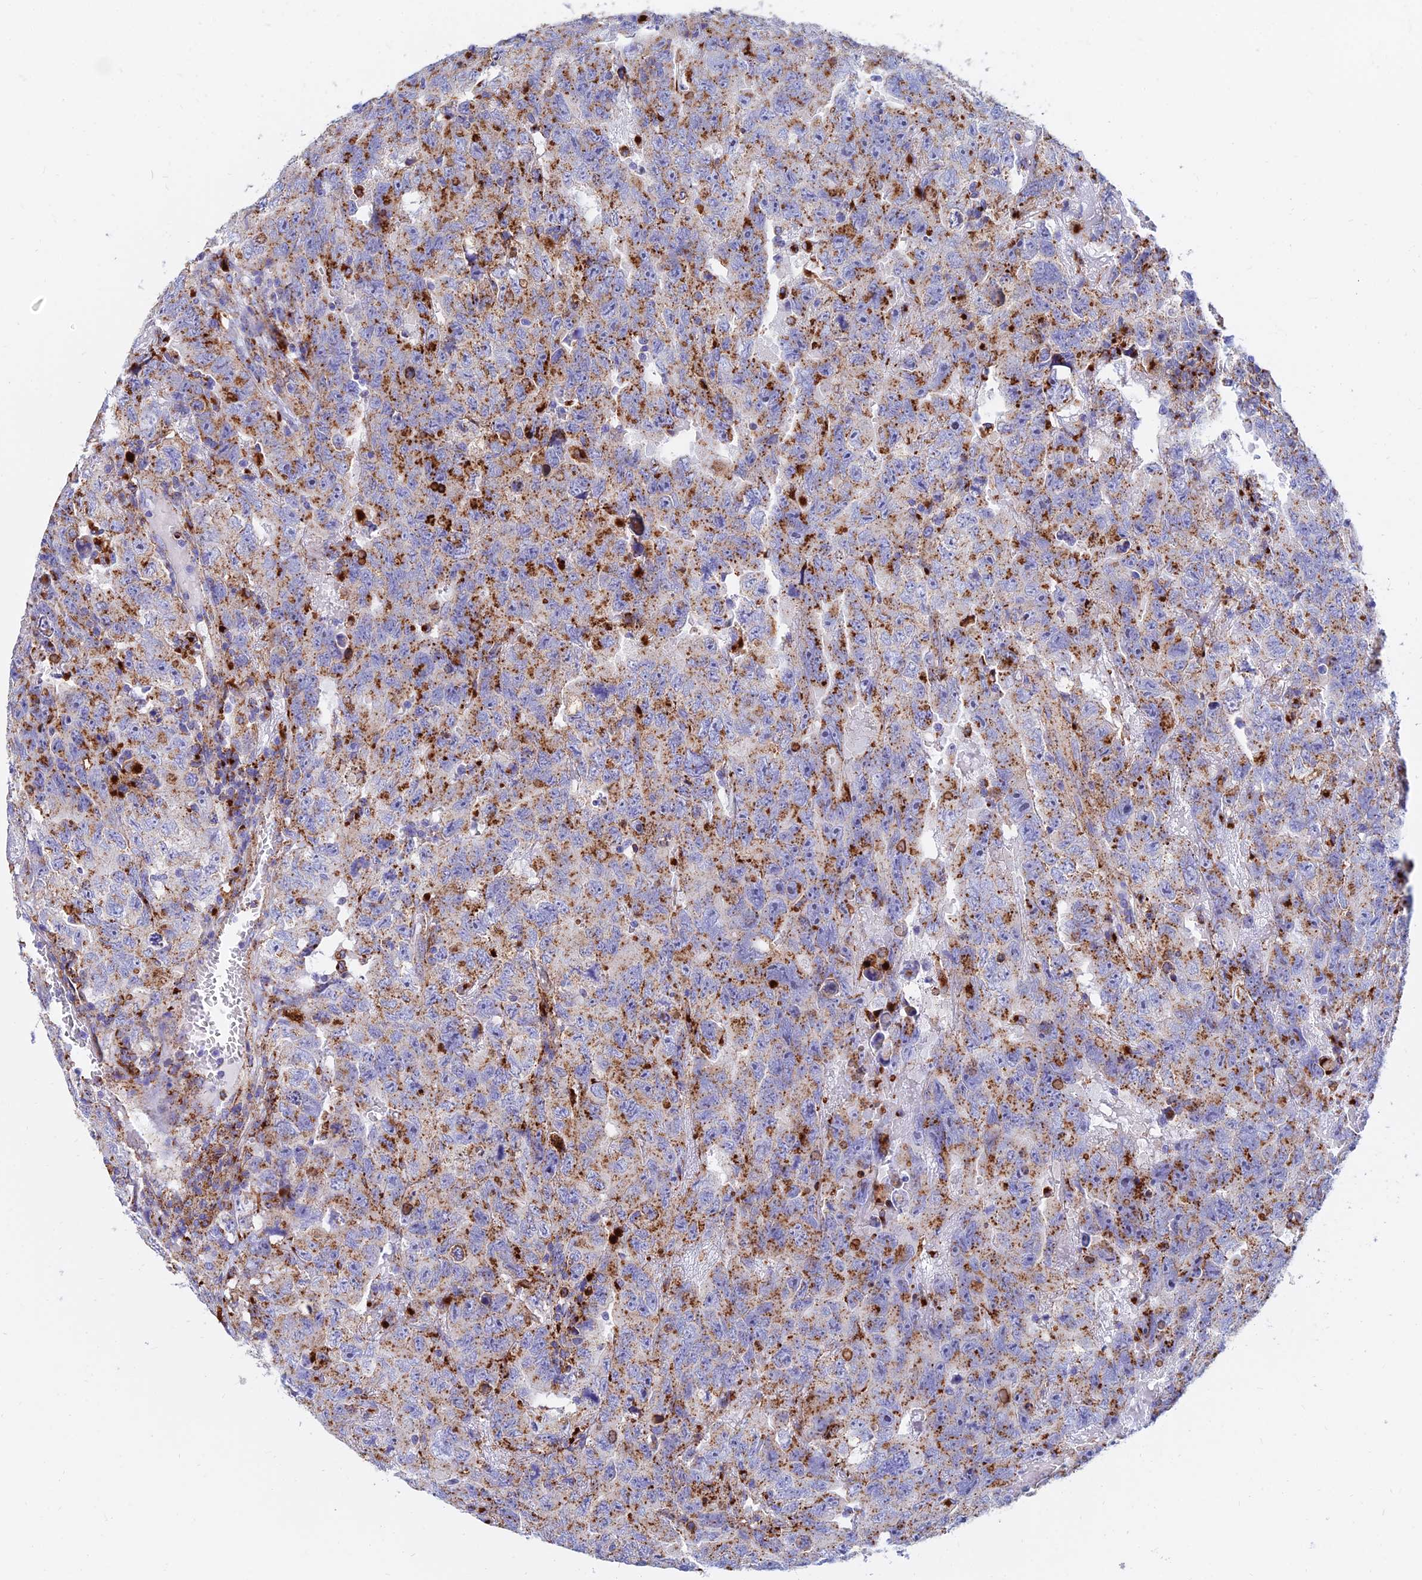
{"staining": {"intensity": "moderate", "quantity": "25%-75%", "location": "cytoplasmic/membranous"}, "tissue": "testis cancer", "cell_type": "Tumor cells", "image_type": "cancer", "snomed": [{"axis": "morphology", "description": "Carcinoma, Embryonal, NOS"}, {"axis": "topography", "description": "Testis"}], "caption": "A photomicrograph showing moderate cytoplasmic/membranous expression in approximately 25%-75% of tumor cells in testis embryonal carcinoma, as visualized by brown immunohistochemical staining.", "gene": "SPNS1", "patient": {"sex": "male", "age": 45}}